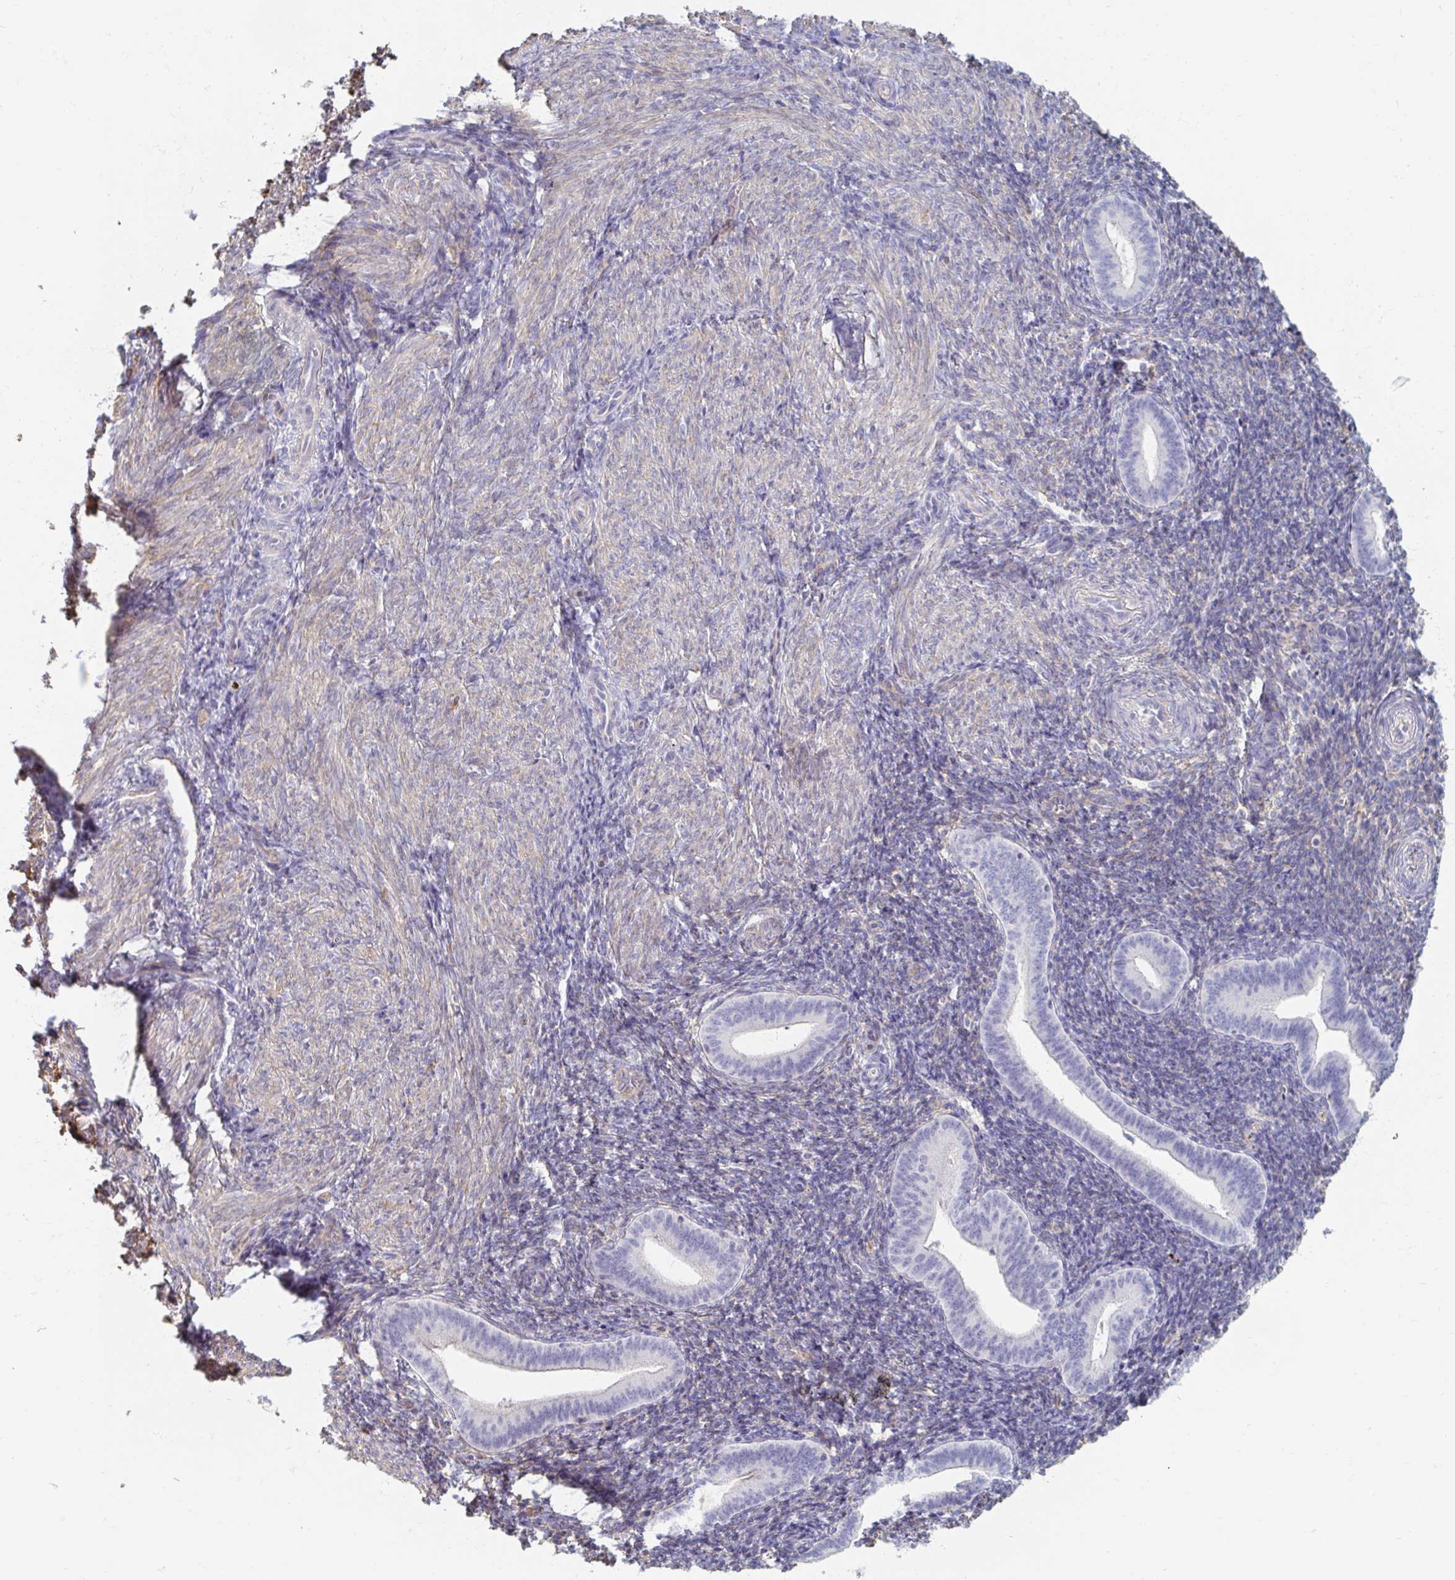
{"staining": {"intensity": "moderate", "quantity": "<25%", "location": "cytoplasmic/membranous"}, "tissue": "endometrium", "cell_type": "Cells in endometrial stroma", "image_type": "normal", "snomed": [{"axis": "morphology", "description": "Normal tissue, NOS"}, {"axis": "topography", "description": "Endometrium"}], "caption": "Immunohistochemistry (IHC) histopathology image of benign endometrium: human endometrium stained using immunohistochemistry (IHC) reveals low levels of moderate protein expression localized specifically in the cytoplasmic/membranous of cells in endometrial stroma, appearing as a cytoplasmic/membranous brown color.", "gene": "MYLK2", "patient": {"sex": "female", "age": 25}}